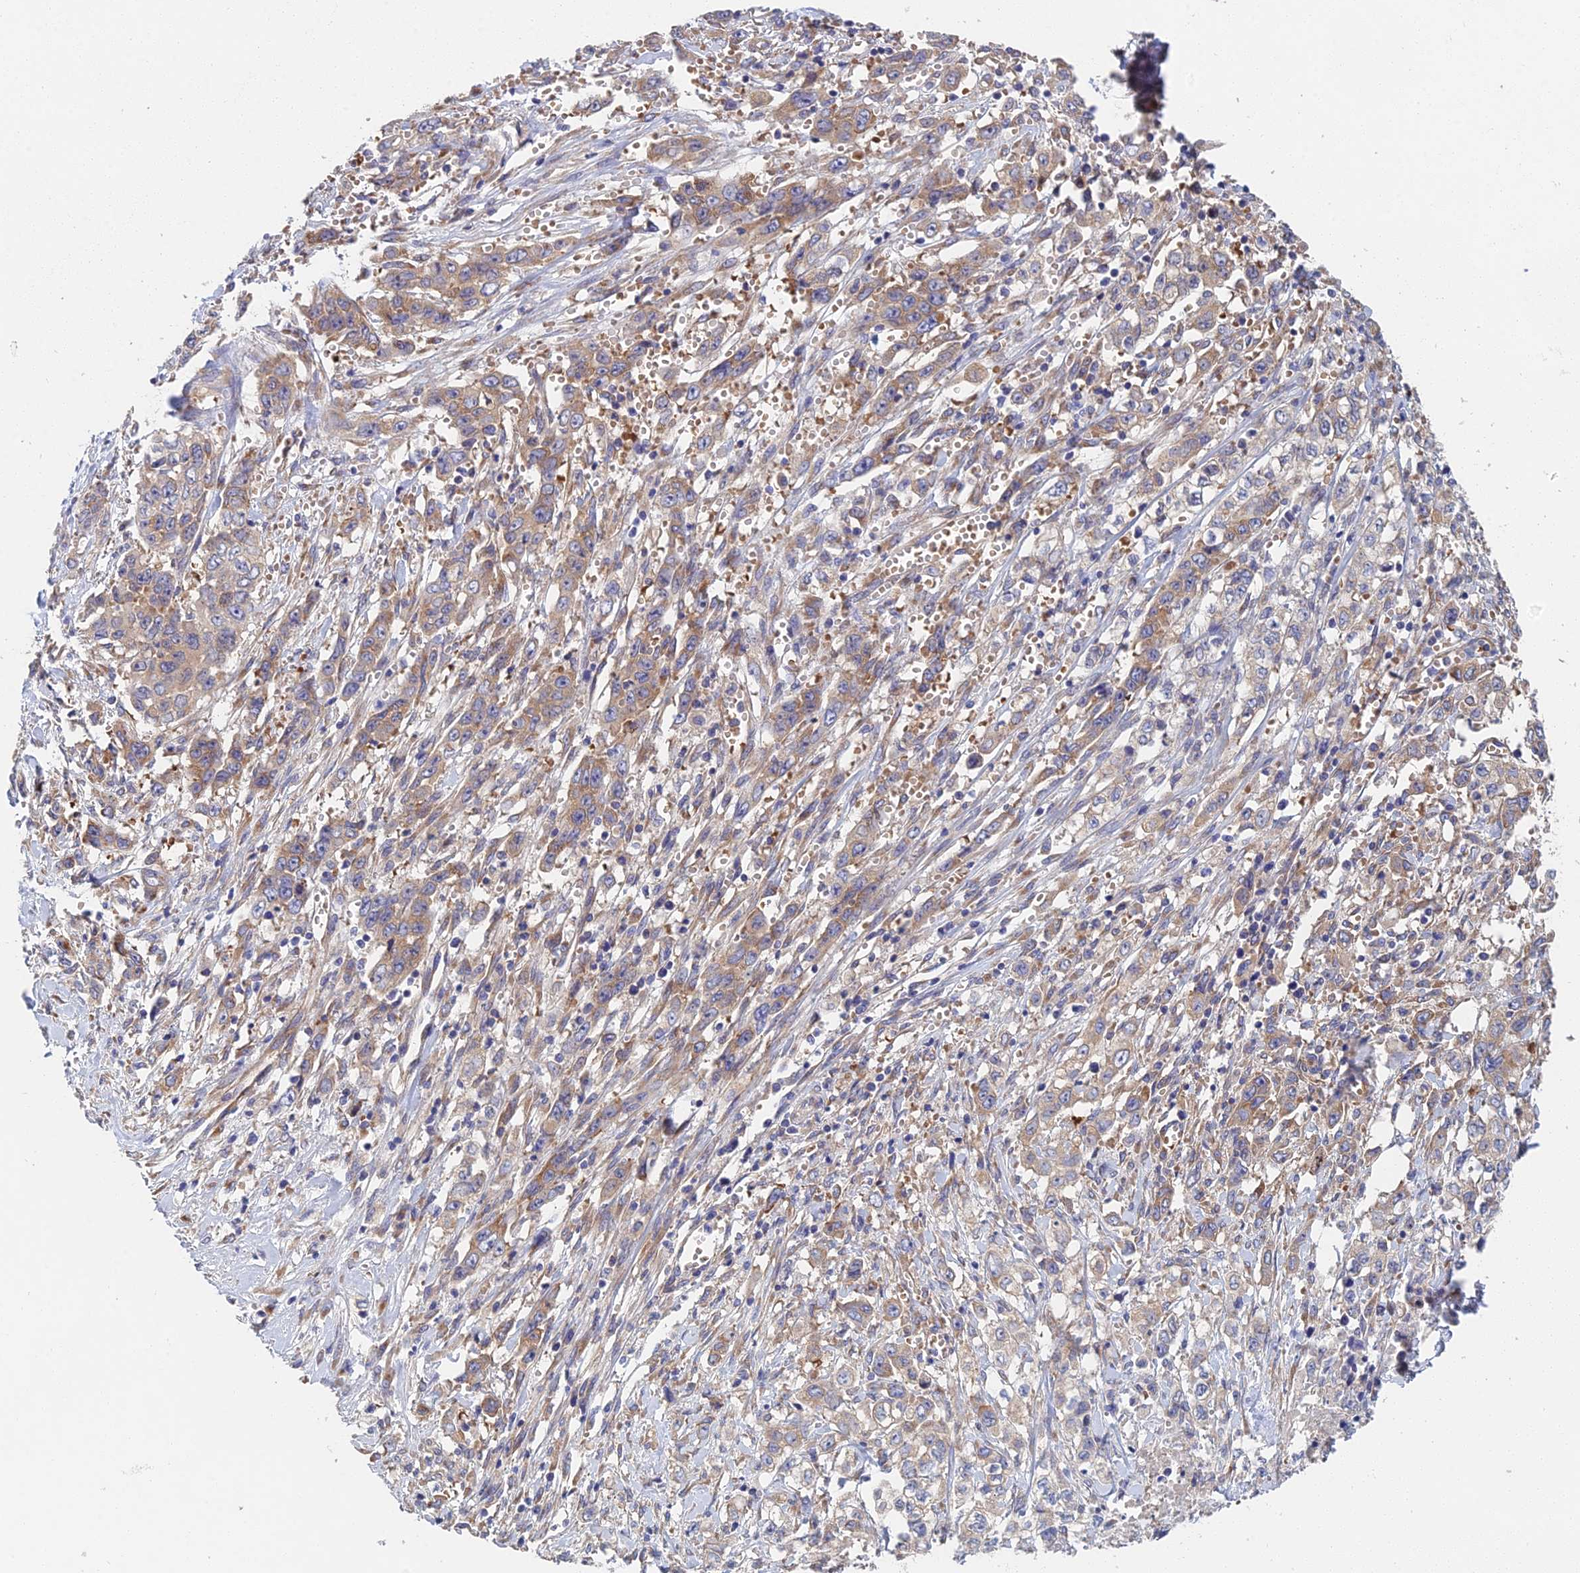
{"staining": {"intensity": "moderate", "quantity": ">75%", "location": "cytoplasmic/membranous"}, "tissue": "stomach cancer", "cell_type": "Tumor cells", "image_type": "cancer", "snomed": [{"axis": "morphology", "description": "Adenocarcinoma, NOS"}, {"axis": "topography", "description": "Stomach, upper"}], "caption": "High-magnification brightfield microscopy of stomach cancer stained with DAB (3,3'-diaminobenzidine) (brown) and counterstained with hematoxylin (blue). tumor cells exhibit moderate cytoplasmic/membranous expression is seen in about>75% of cells.", "gene": "ELOF1", "patient": {"sex": "male", "age": 62}}